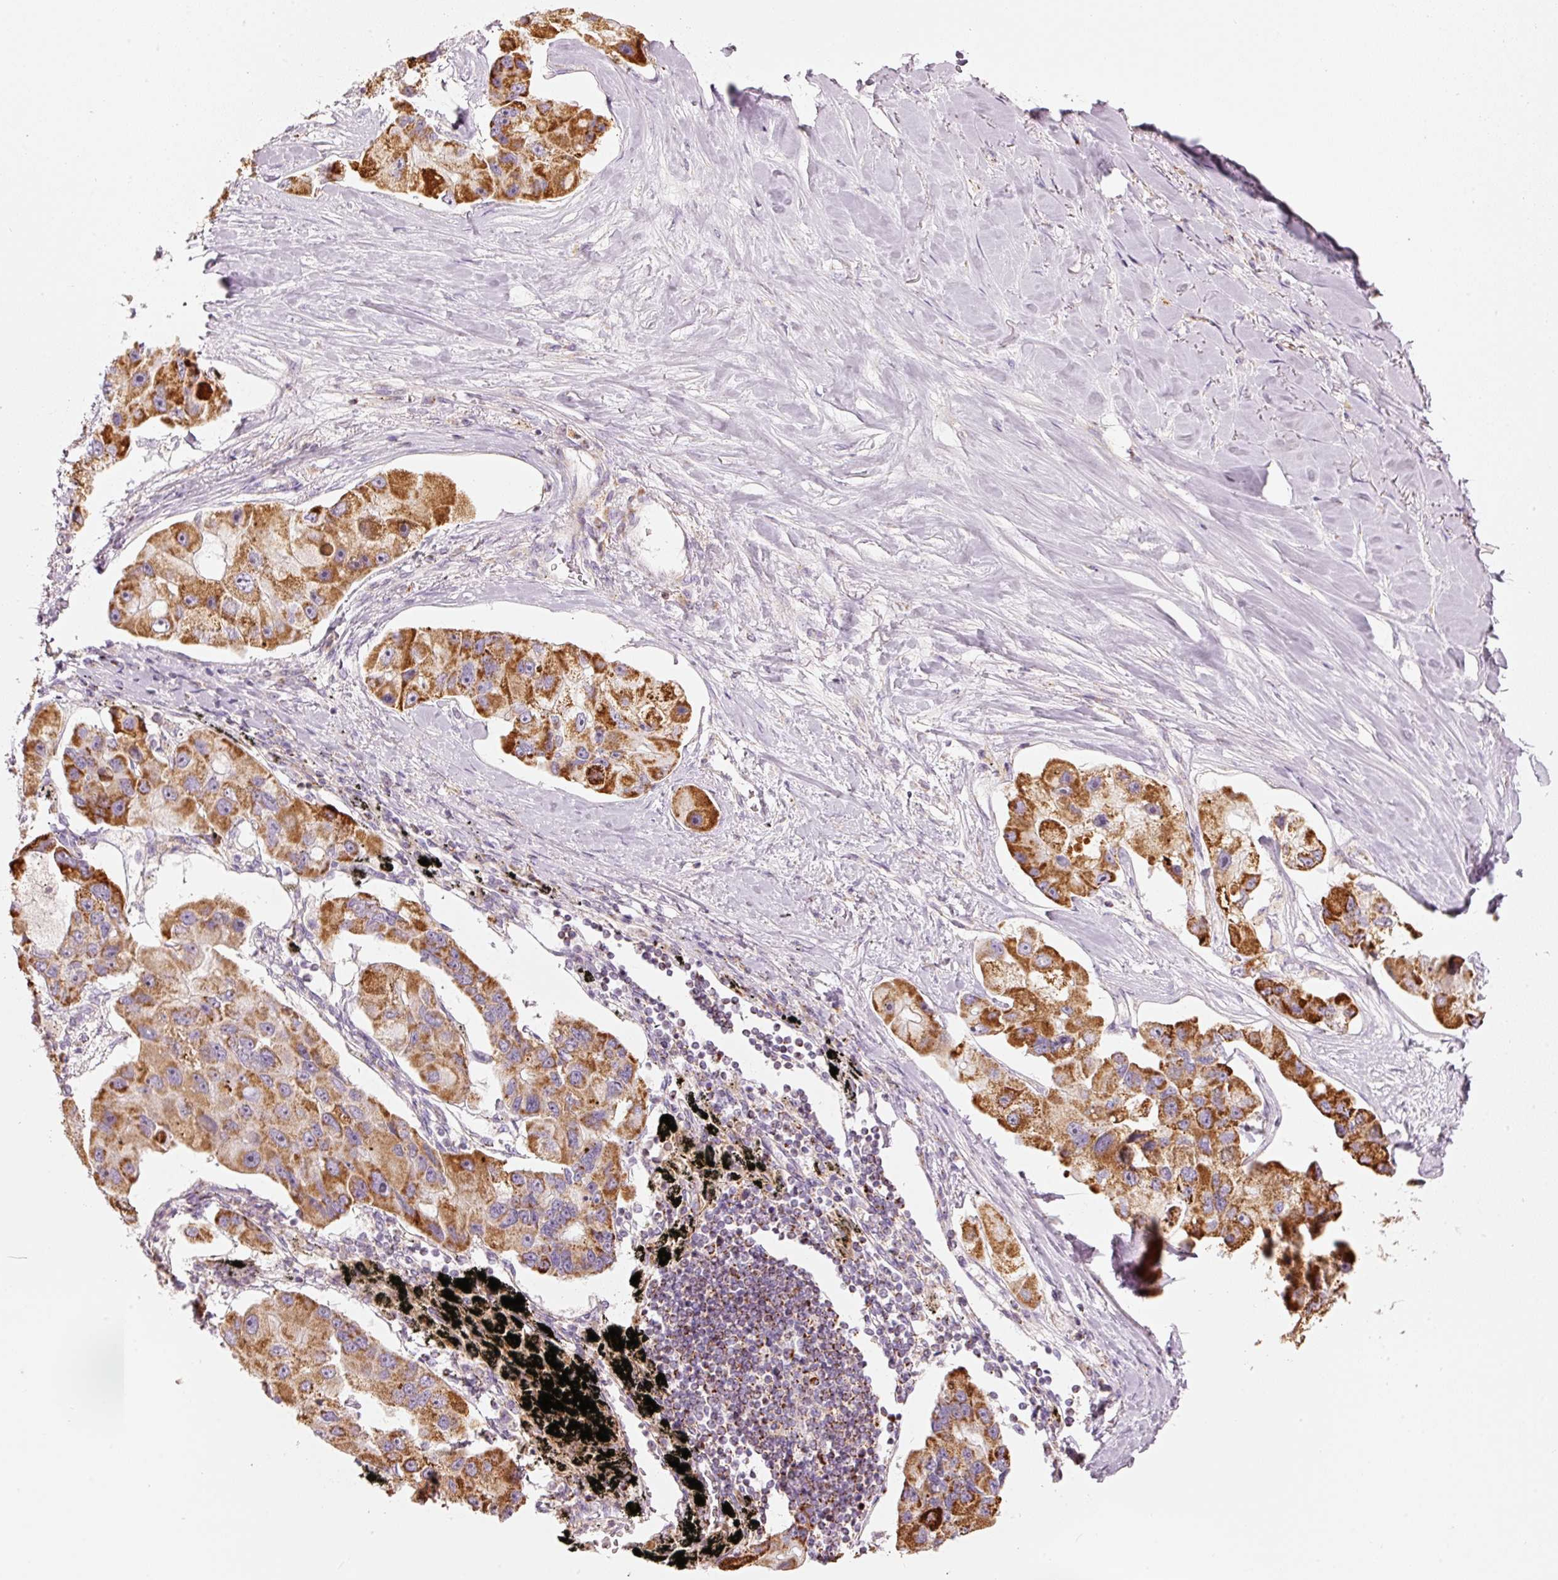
{"staining": {"intensity": "strong", "quantity": ">75%", "location": "cytoplasmic/membranous"}, "tissue": "lung cancer", "cell_type": "Tumor cells", "image_type": "cancer", "snomed": [{"axis": "morphology", "description": "Adenocarcinoma, NOS"}, {"axis": "topography", "description": "Lung"}], "caption": "Adenocarcinoma (lung) stained with DAB IHC displays high levels of strong cytoplasmic/membranous staining in about >75% of tumor cells.", "gene": "C17orf98", "patient": {"sex": "female", "age": 54}}